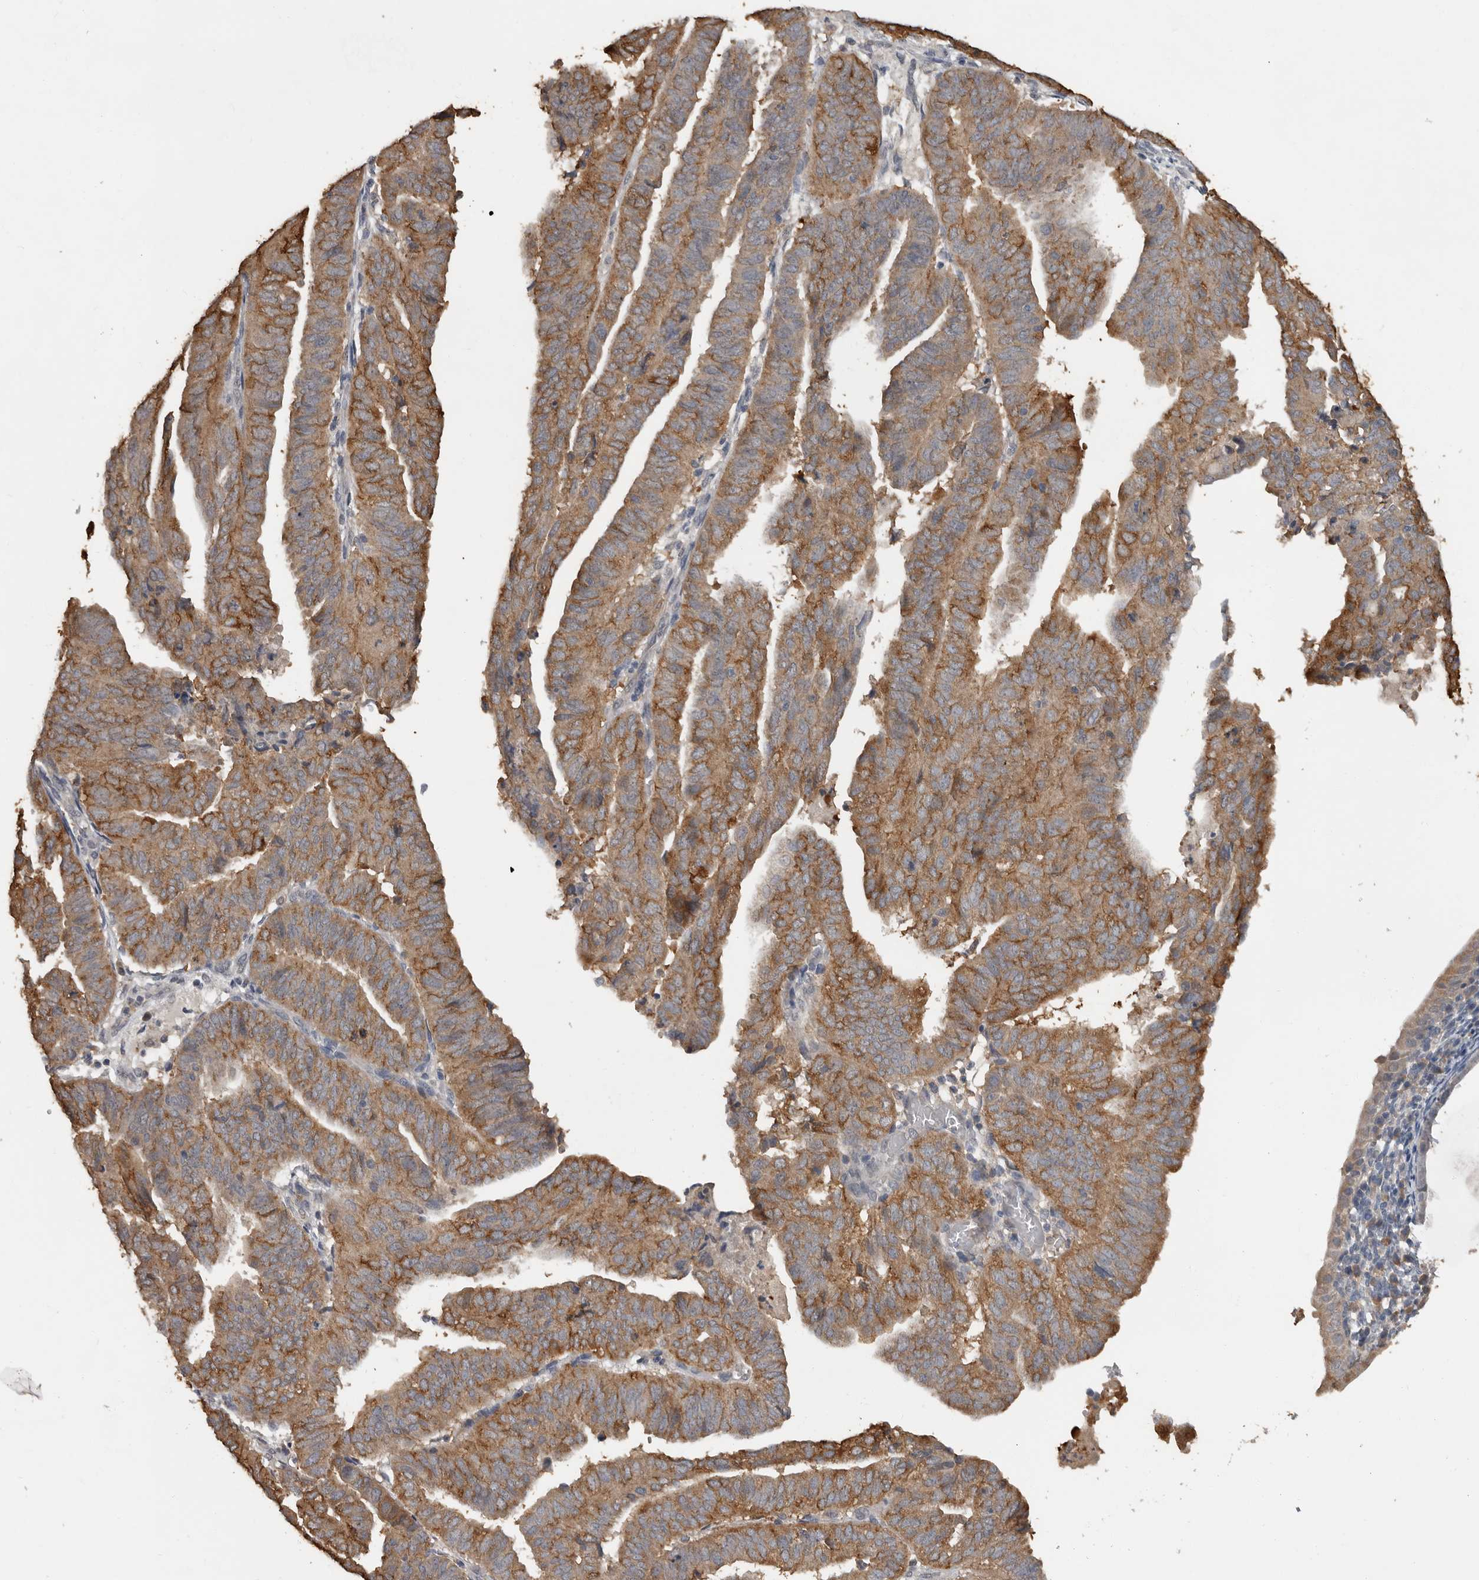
{"staining": {"intensity": "moderate", "quantity": ">75%", "location": "cytoplasmic/membranous"}, "tissue": "endometrial cancer", "cell_type": "Tumor cells", "image_type": "cancer", "snomed": [{"axis": "morphology", "description": "Adenocarcinoma, NOS"}, {"axis": "topography", "description": "Uterus"}], "caption": "This is a micrograph of immunohistochemistry staining of endometrial cancer (adenocarcinoma), which shows moderate staining in the cytoplasmic/membranous of tumor cells.", "gene": "MTF1", "patient": {"sex": "female", "age": 77}}